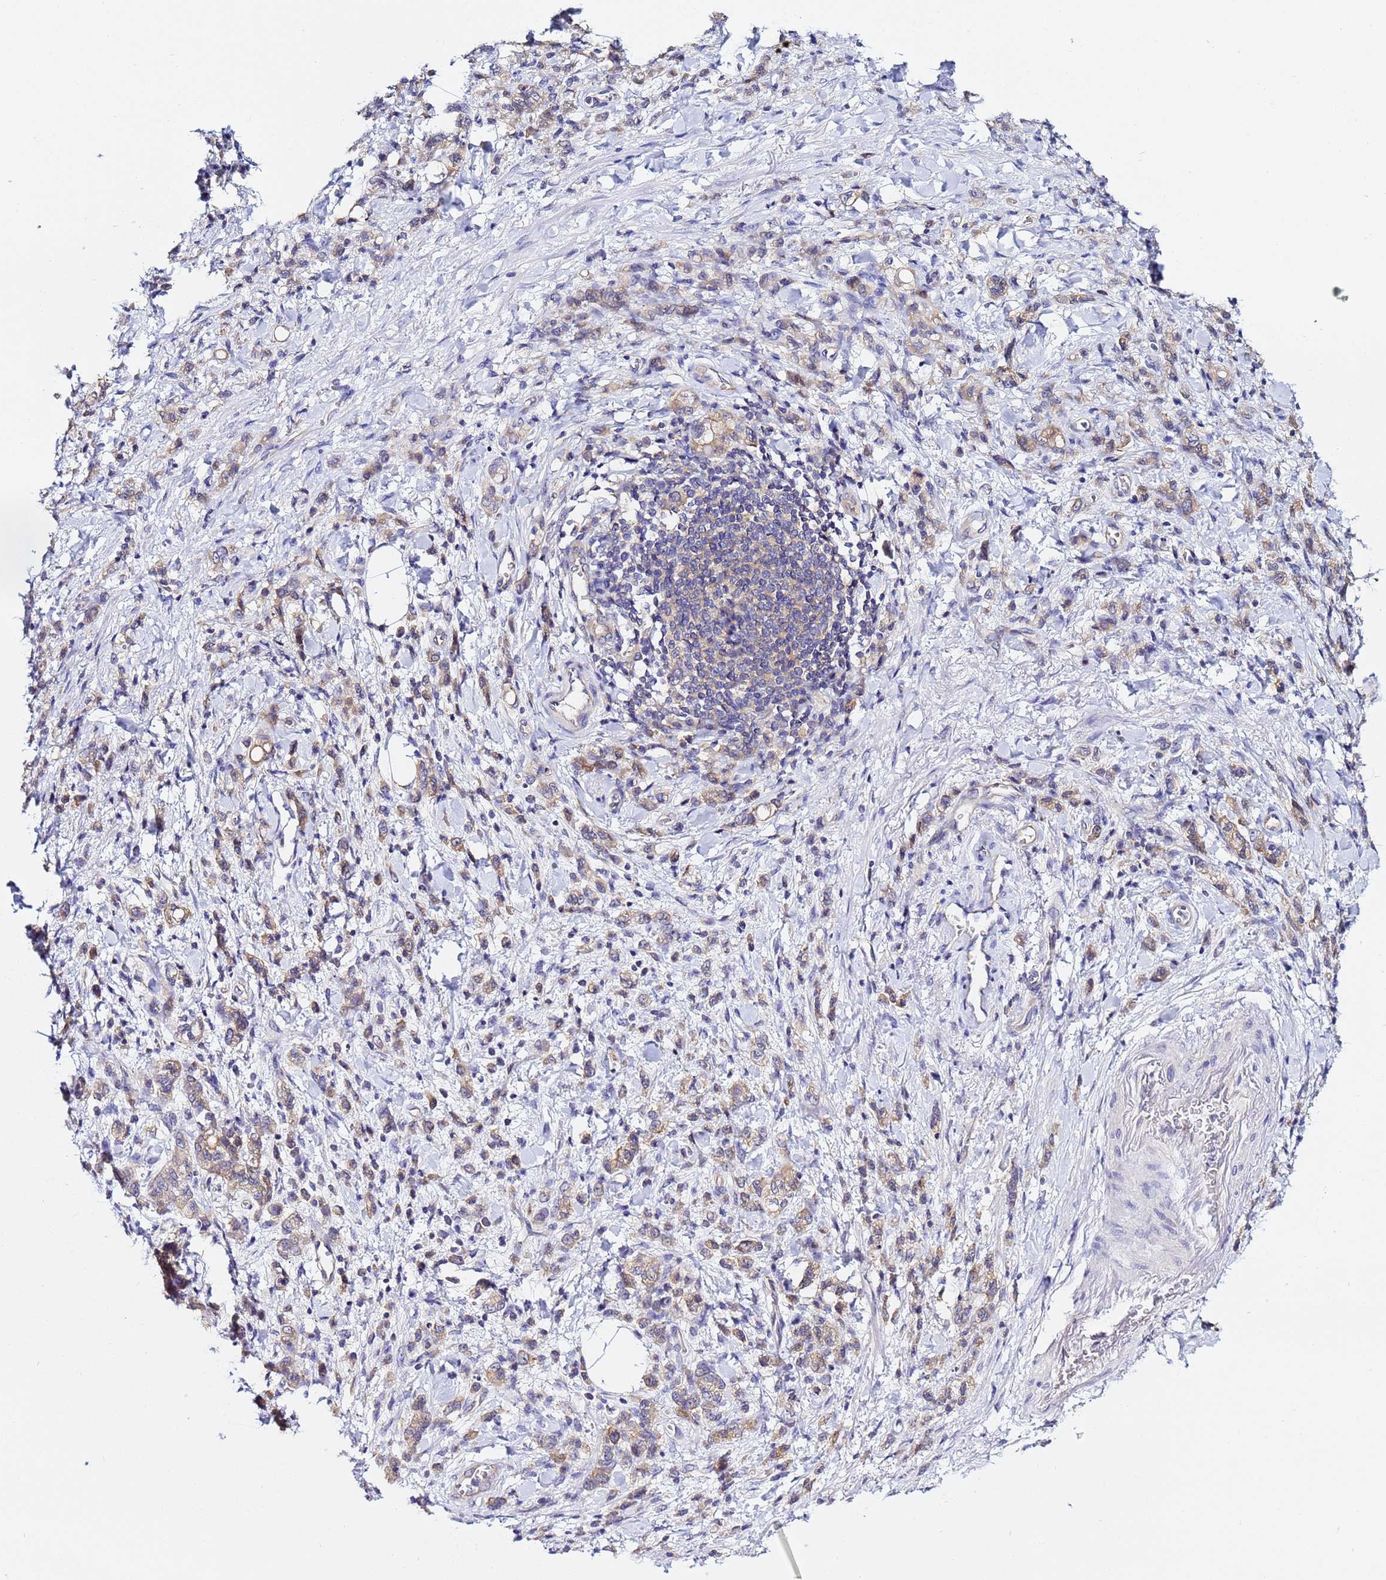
{"staining": {"intensity": "weak", "quantity": ">75%", "location": "cytoplasmic/membranous"}, "tissue": "stomach cancer", "cell_type": "Tumor cells", "image_type": "cancer", "snomed": [{"axis": "morphology", "description": "Adenocarcinoma, NOS"}, {"axis": "topography", "description": "Stomach"}], "caption": "Immunohistochemistry histopathology image of neoplastic tissue: human stomach cancer stained using immunohistochemistry (IHC) exhibits low levels of weak protein expression localized specifically in the cytoplasmic/membranous of tumor cells, appearing as a cytoplasmic/membranous brown color.", "gene": "LENG1", "patient": {"sex": "male", "age": 77}}